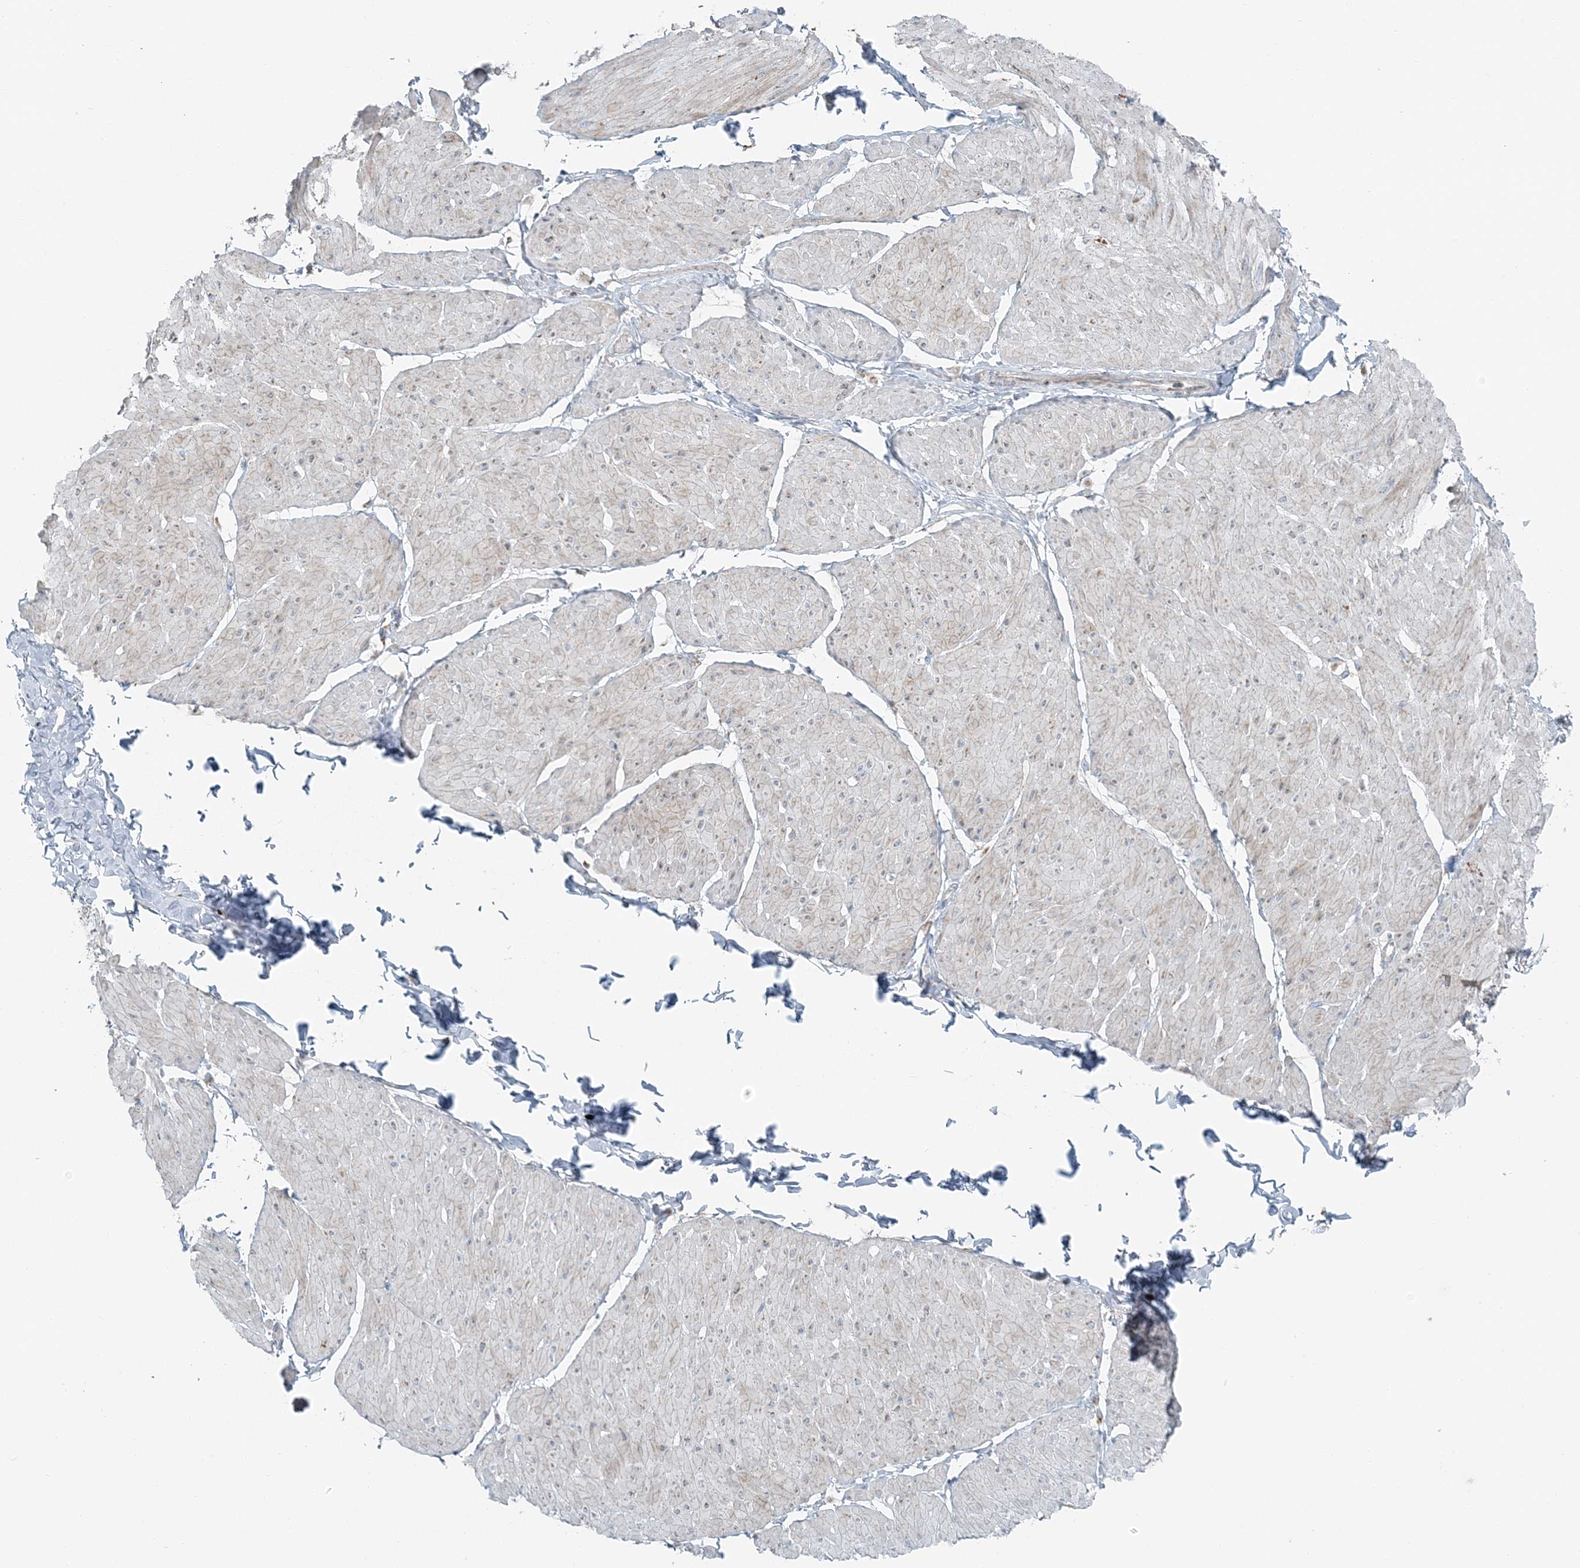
{"staining": {"intensity": "weak", "quantity": "25%-75%", "location": "cytoplasmic/membranous"}, "tissue": "smooth muscle", "cell_type": "Smooth muscle cells", "image_type": "normal", "snomed": [{"axis": "morphology", "description": "Urothelial carcinoma, High grade"}, {"axis": "topography", "description": "Urinary bladder"}], "caption": "Immunohistochemical staining of normal smooth muscle reveals low levels of weak cytoplasmic/membranous staining in approximately 25%-75% of smooth muscle cells. The staining was performed using DAB to visualize the protein expression in brown, while the nuclei were stained in blue with hematoxylin (Magnification: 20x).", "gene": "SLC22A16", "patient": {"sex": "male", "age": 46}}